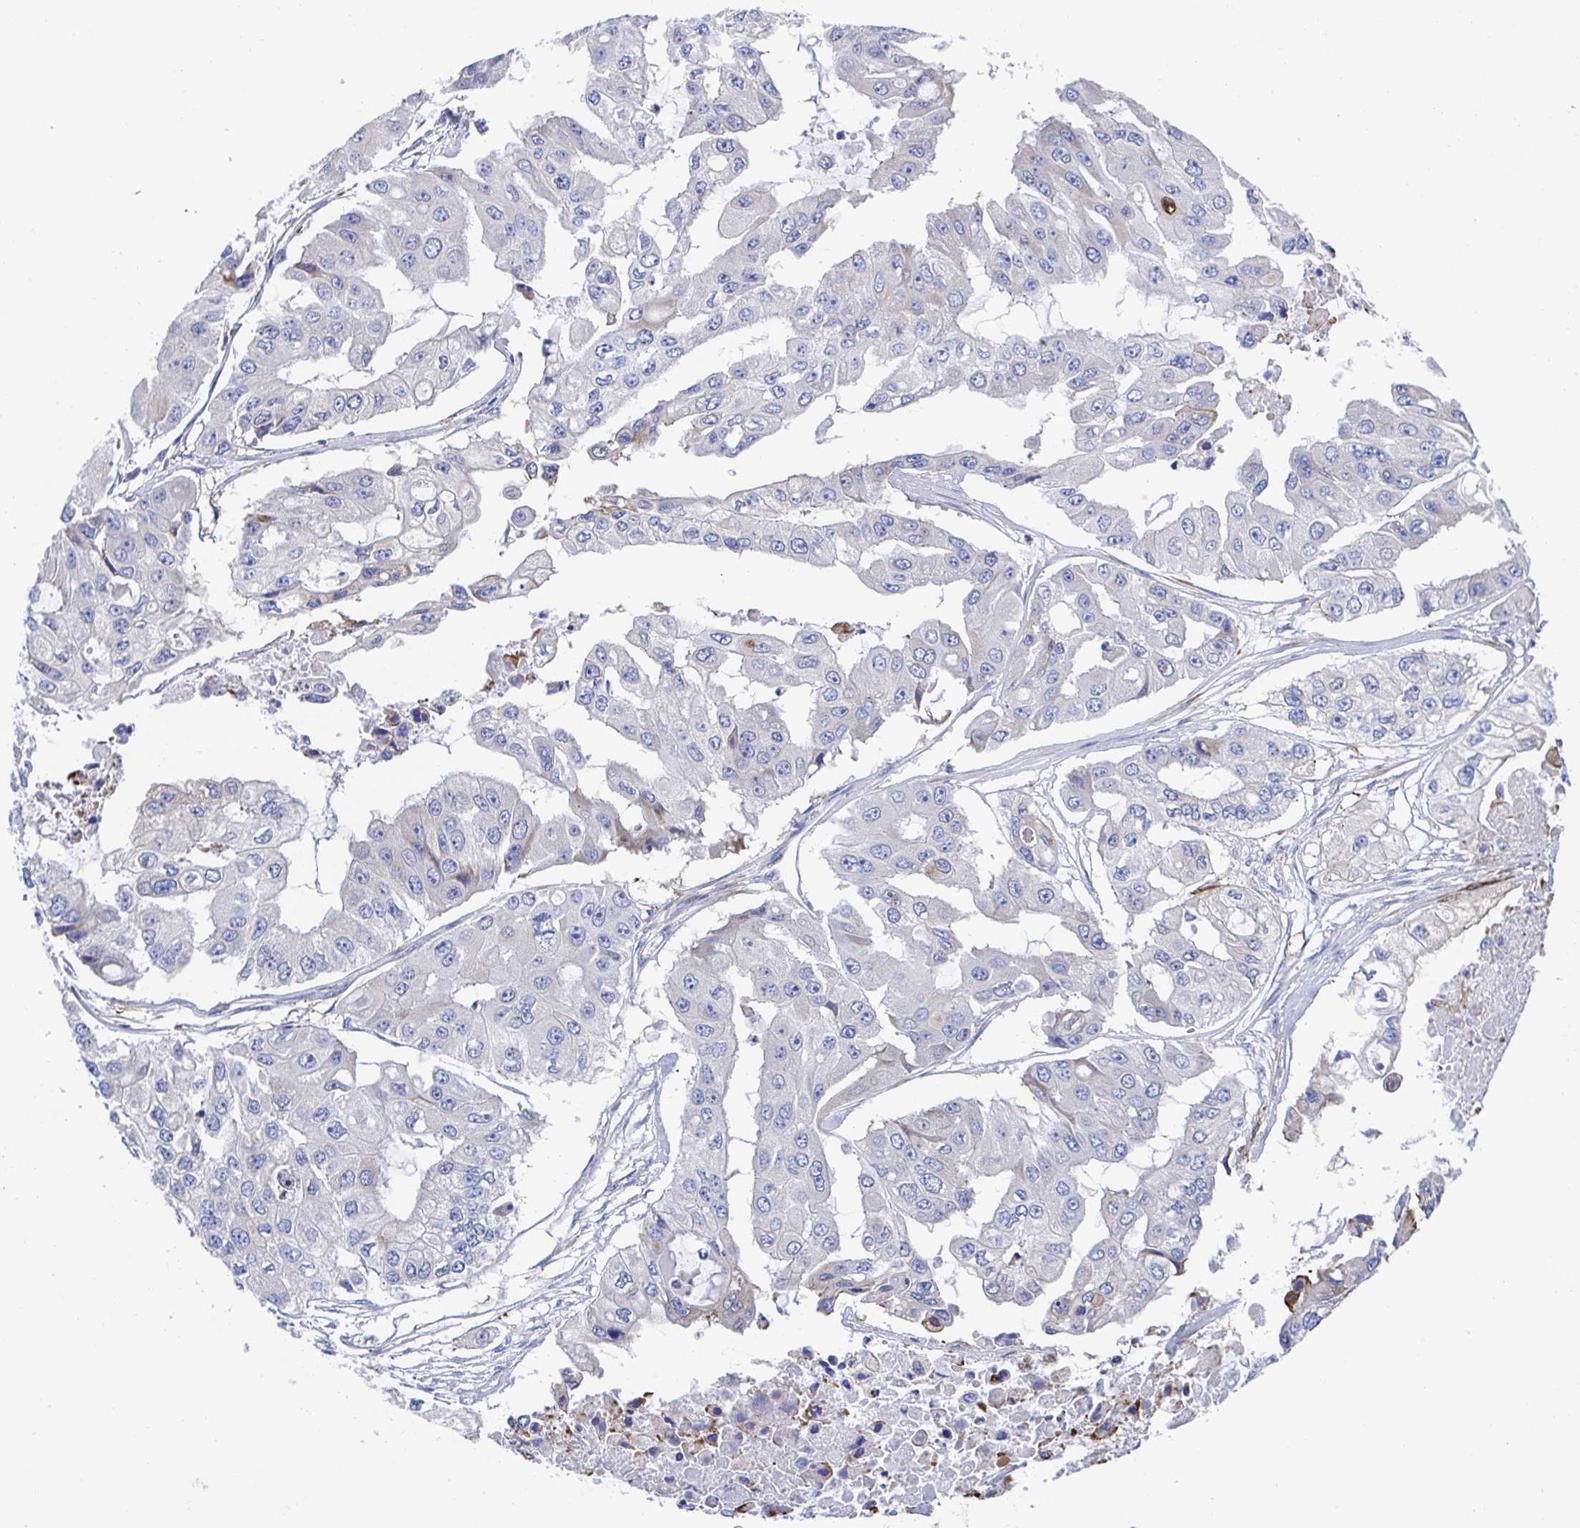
{"staining": {"intensity": "moderate", "quantity": "<25%", "location": "cytoplasmic/membranous"}, "tissue": "ovarian cancer", "cell_type": "Tumor cells", "image_type": "cancer", "snomed": [{"axis": "morphology", "description": "Cystadenocarcinoma, serous, NOS"}, {"axis": "topography", "description": "Ovary"}], "caption": "IHC micrograph of ovarian serous cystadenocarcinoma stained for a protein (brown), which demonstrates low levels of moderate cytoplasmic/membranous staining in about <25% of tumor cells.", "gene": "KLC3", "patient": {"sex": "female", "age": 56}}